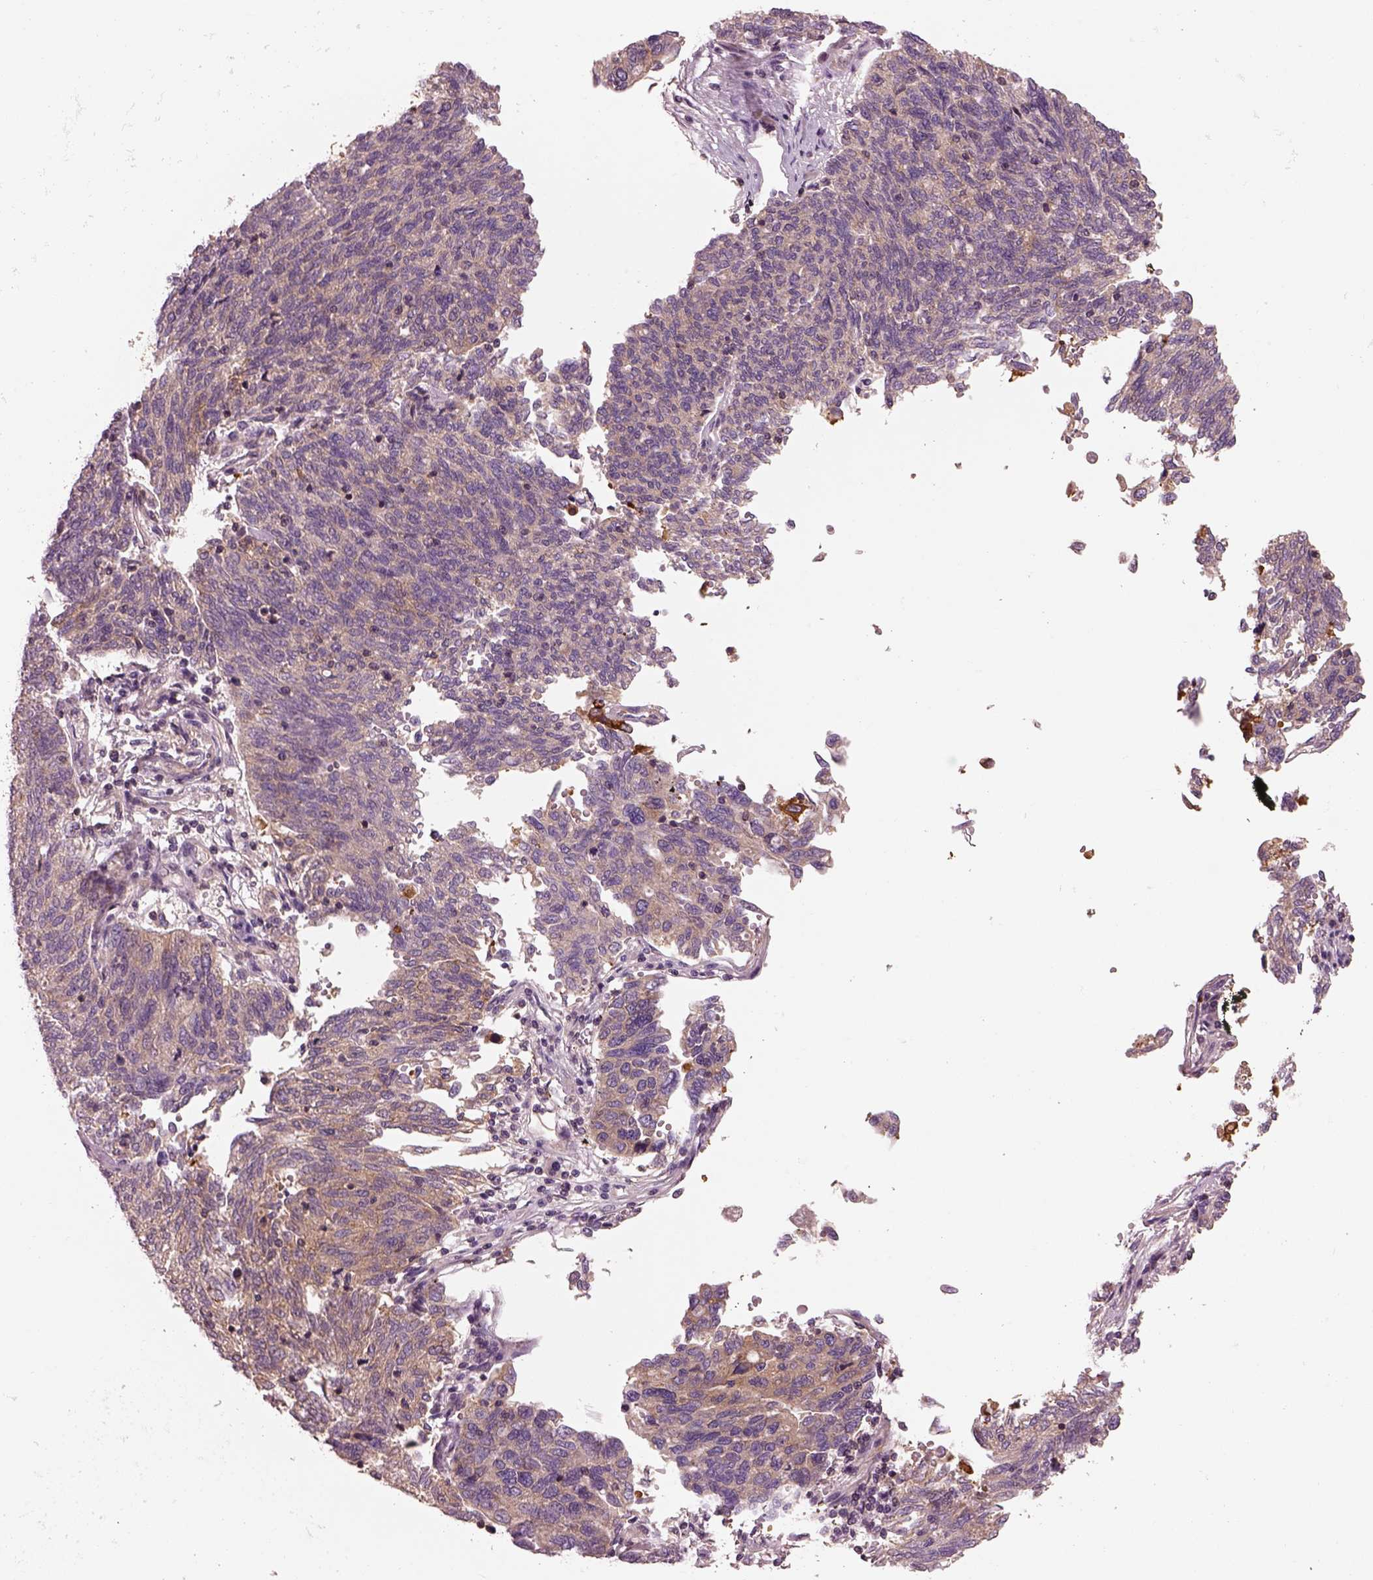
{"staining": {"intensity": "moderate", "quantity": "25%-75%", "location": "cytoplasmic/membranous"}, "tissue": "ovarian cancer", "cell_type": "Tumor cells", "image_type": "cancer", "snomed": [{"axis": "morphology", "description": "Carcinoma, endometroid"}, {"axis": "topography", "description": "Ovary"}], "caption": "IHC (DAB) staining of ovarian cancer (endometroid carcinoma) reveals moderate cytoplasmic/membranous protein staining in approximately 25%-75% of tumor cells.", "gene": "CAD", "patient": {"sex": "female", "age": 58}}